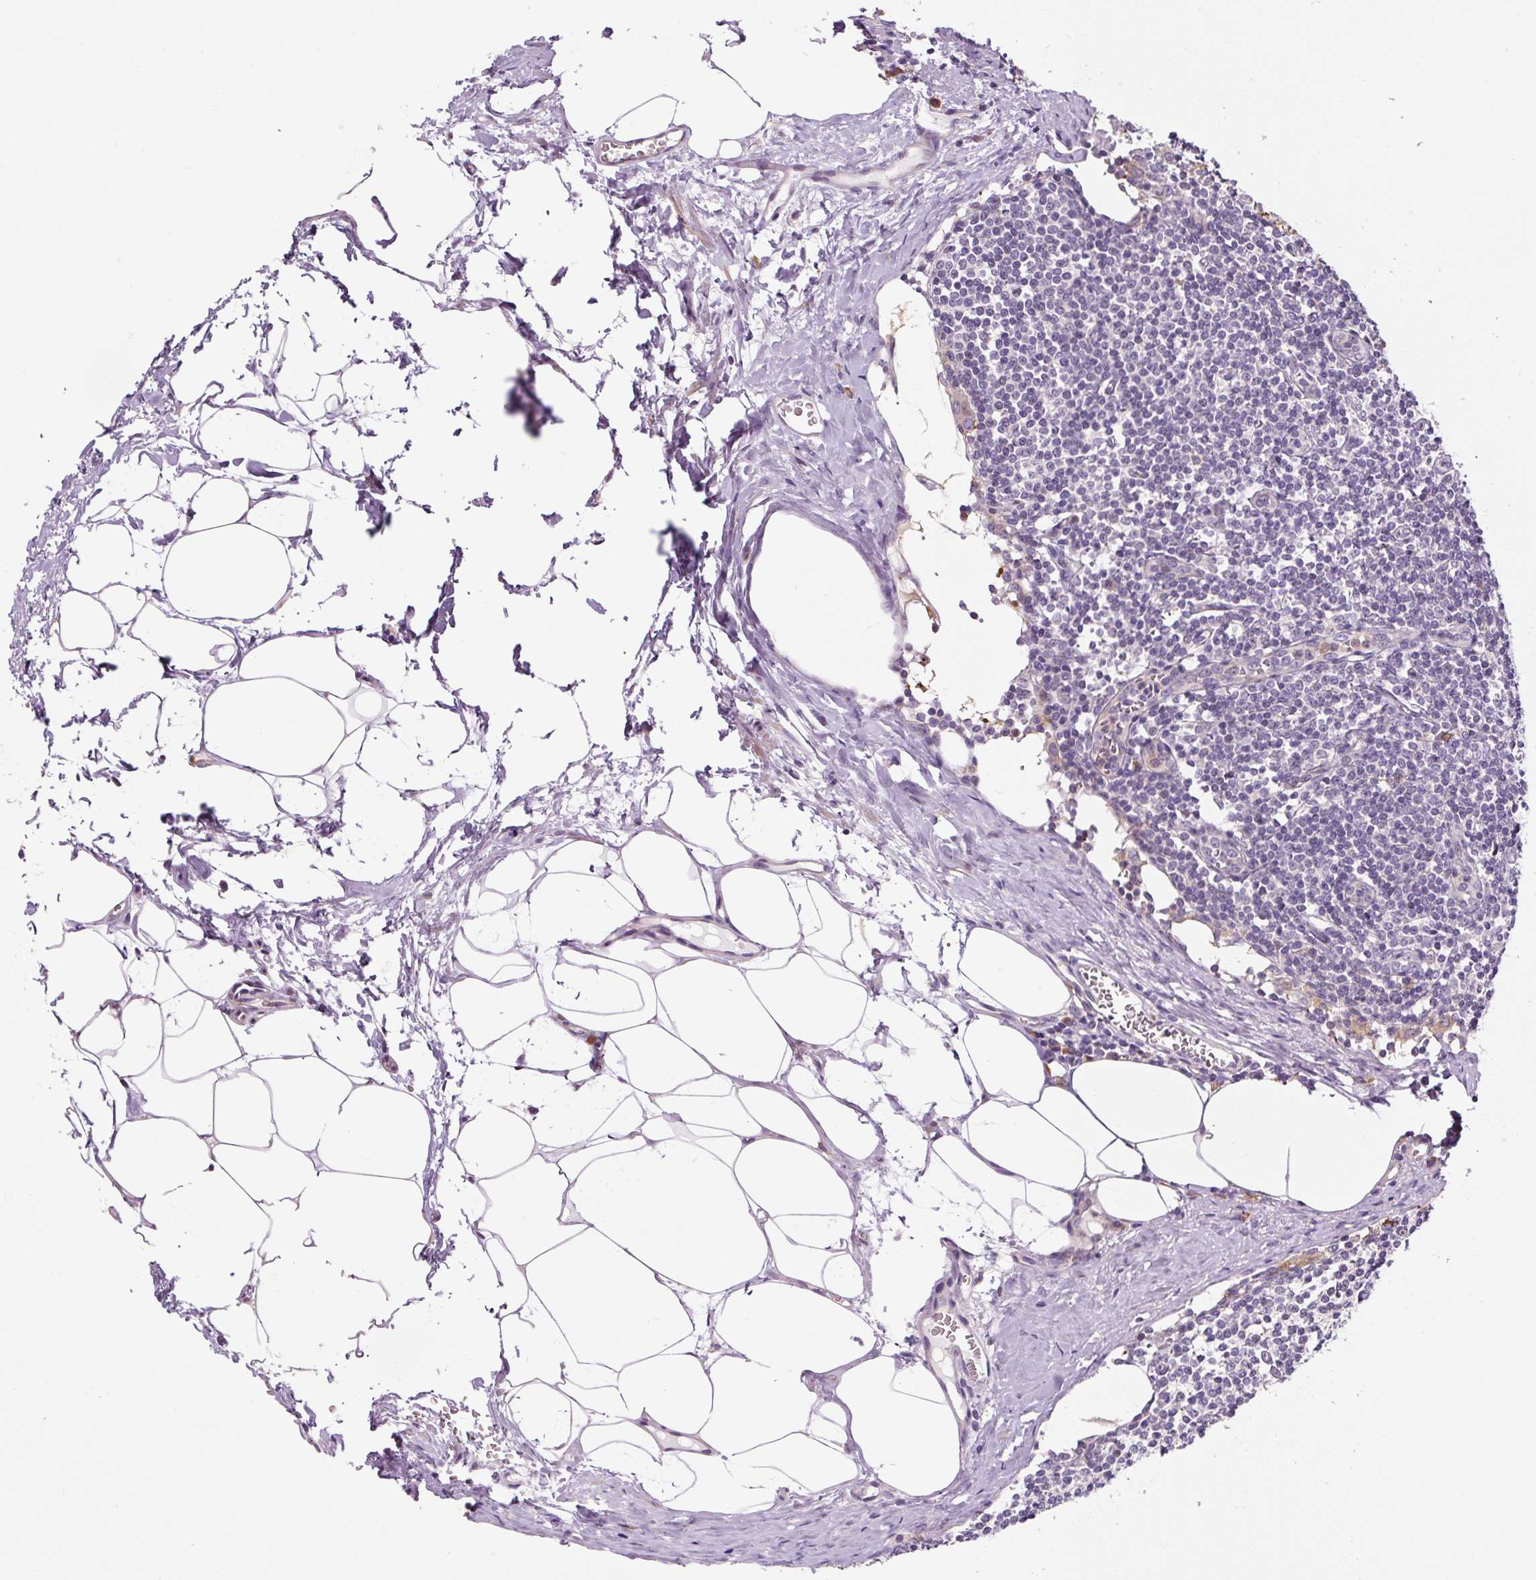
{"staining": {"intensity": "negative", "quantity": "none", "location": "none"}, "tissue": "lymph node", "cell_type": "Germinal center cells", "image_type": "normal", "snomed": [{"axis": "morphology", "description": "Normal tissue, NOS"}, {"axis": "topography", "description": "Lymph node"}], "caption": "Germinal center cells show no significant expression in unremarkable lymph node. The staining is performed using DAB (3,3'-diaminobenzidine) brown chromogen with nuclei counter-stained in using hematoxylin.", "gene": "FUT10", "patient": {"sex": "female", "age": 59}}